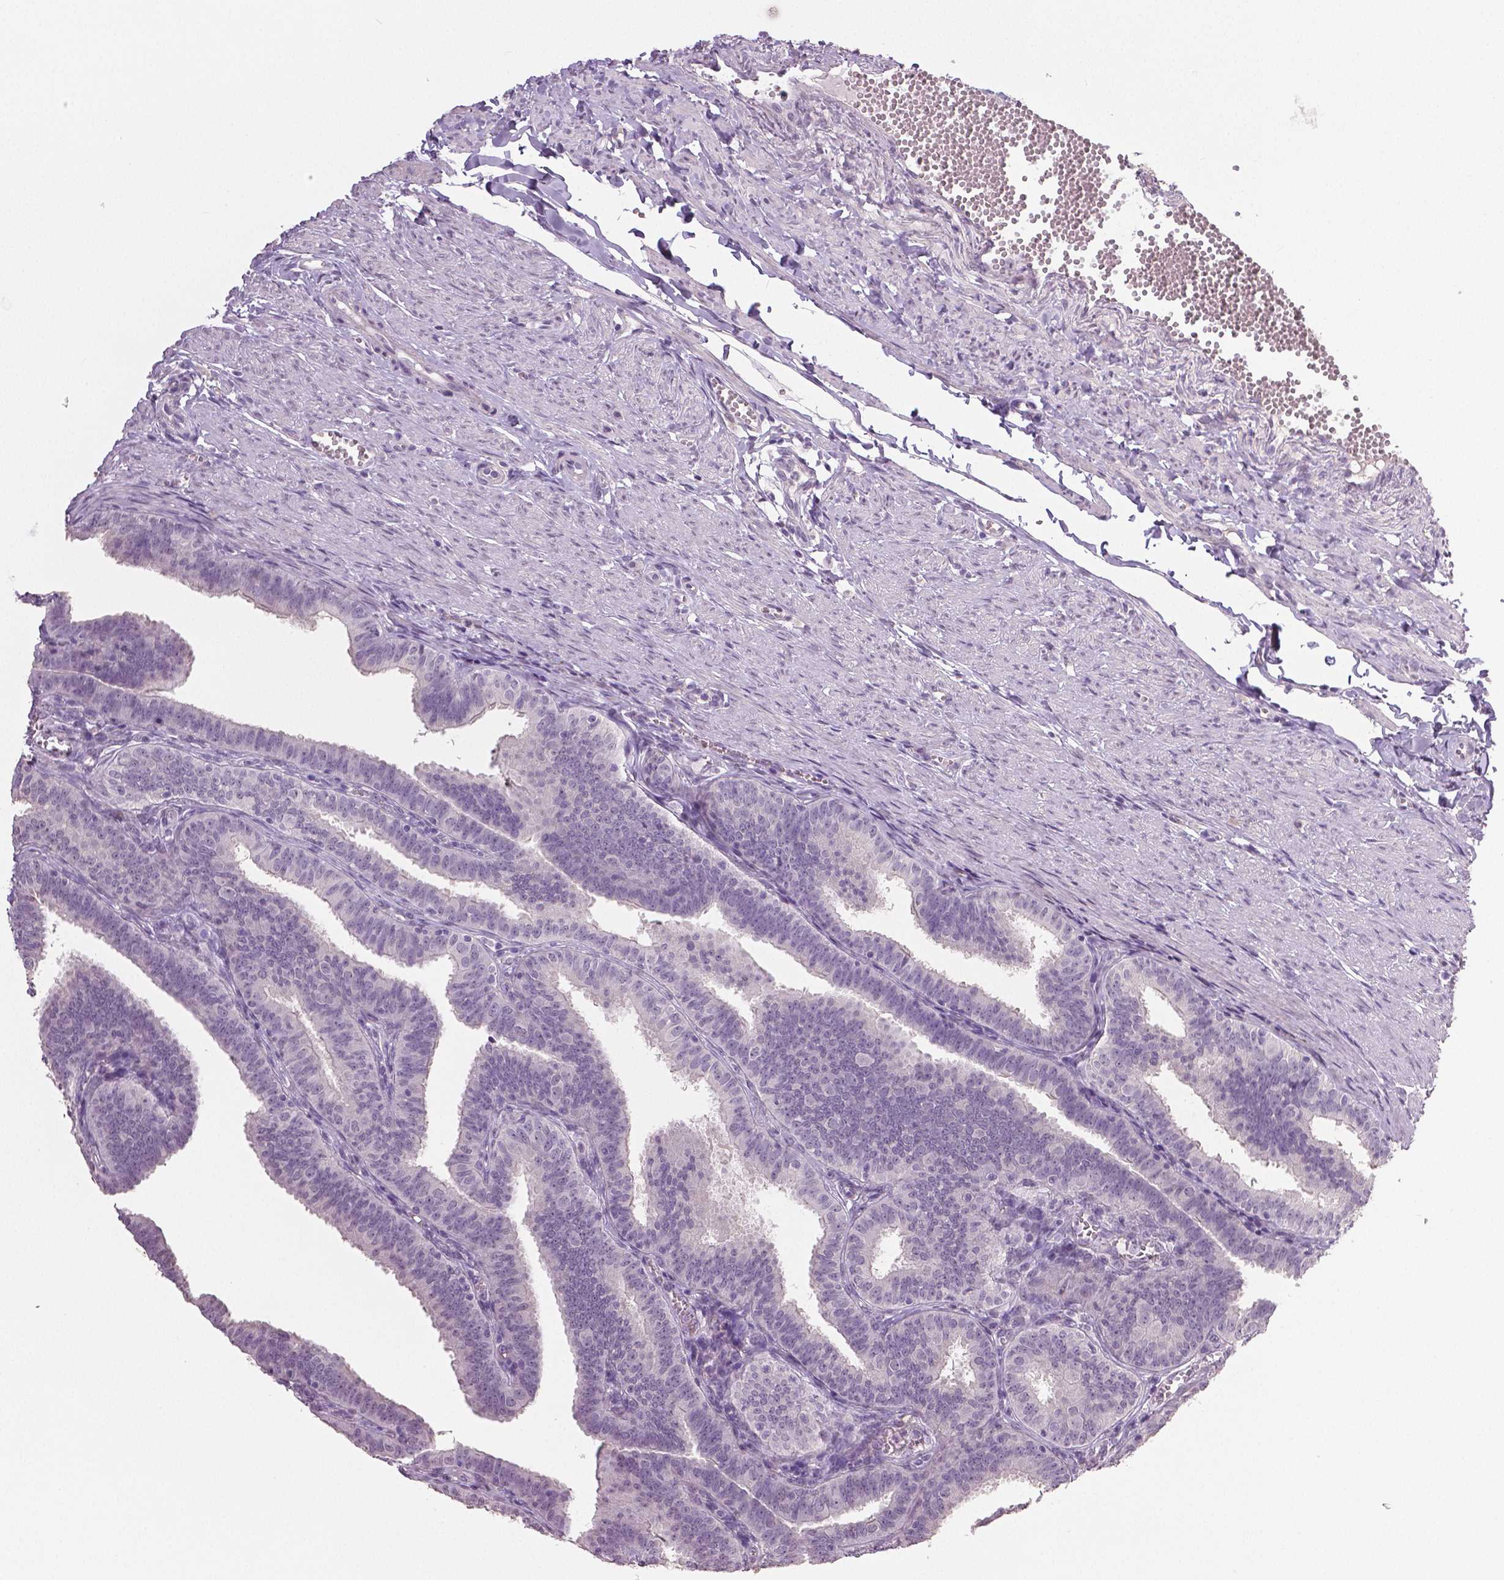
{"staining": {"intensity": "negative", "quantity": "none", "location": "none"}, "tissue": "fallopian tube", "cell_type": "Glandular cells", "image_type": "normal", "snomed": [{"axis": "morphology", "description": "Normal tissue, NOS"}, {"axis": "topography", "description": "Fallopian tube"}], "caption": "Micrograph shows no significant protein expression in glandular cells of normal fallopian tube. (Stains: DAB (3,3'-diaminobenzidine) IHC with hematoxylin counter stain, Microscopy: brightfield microscopy at high magnification).", "gene": "NECAB1", "patient": {"sex": "female", "age": 25}}